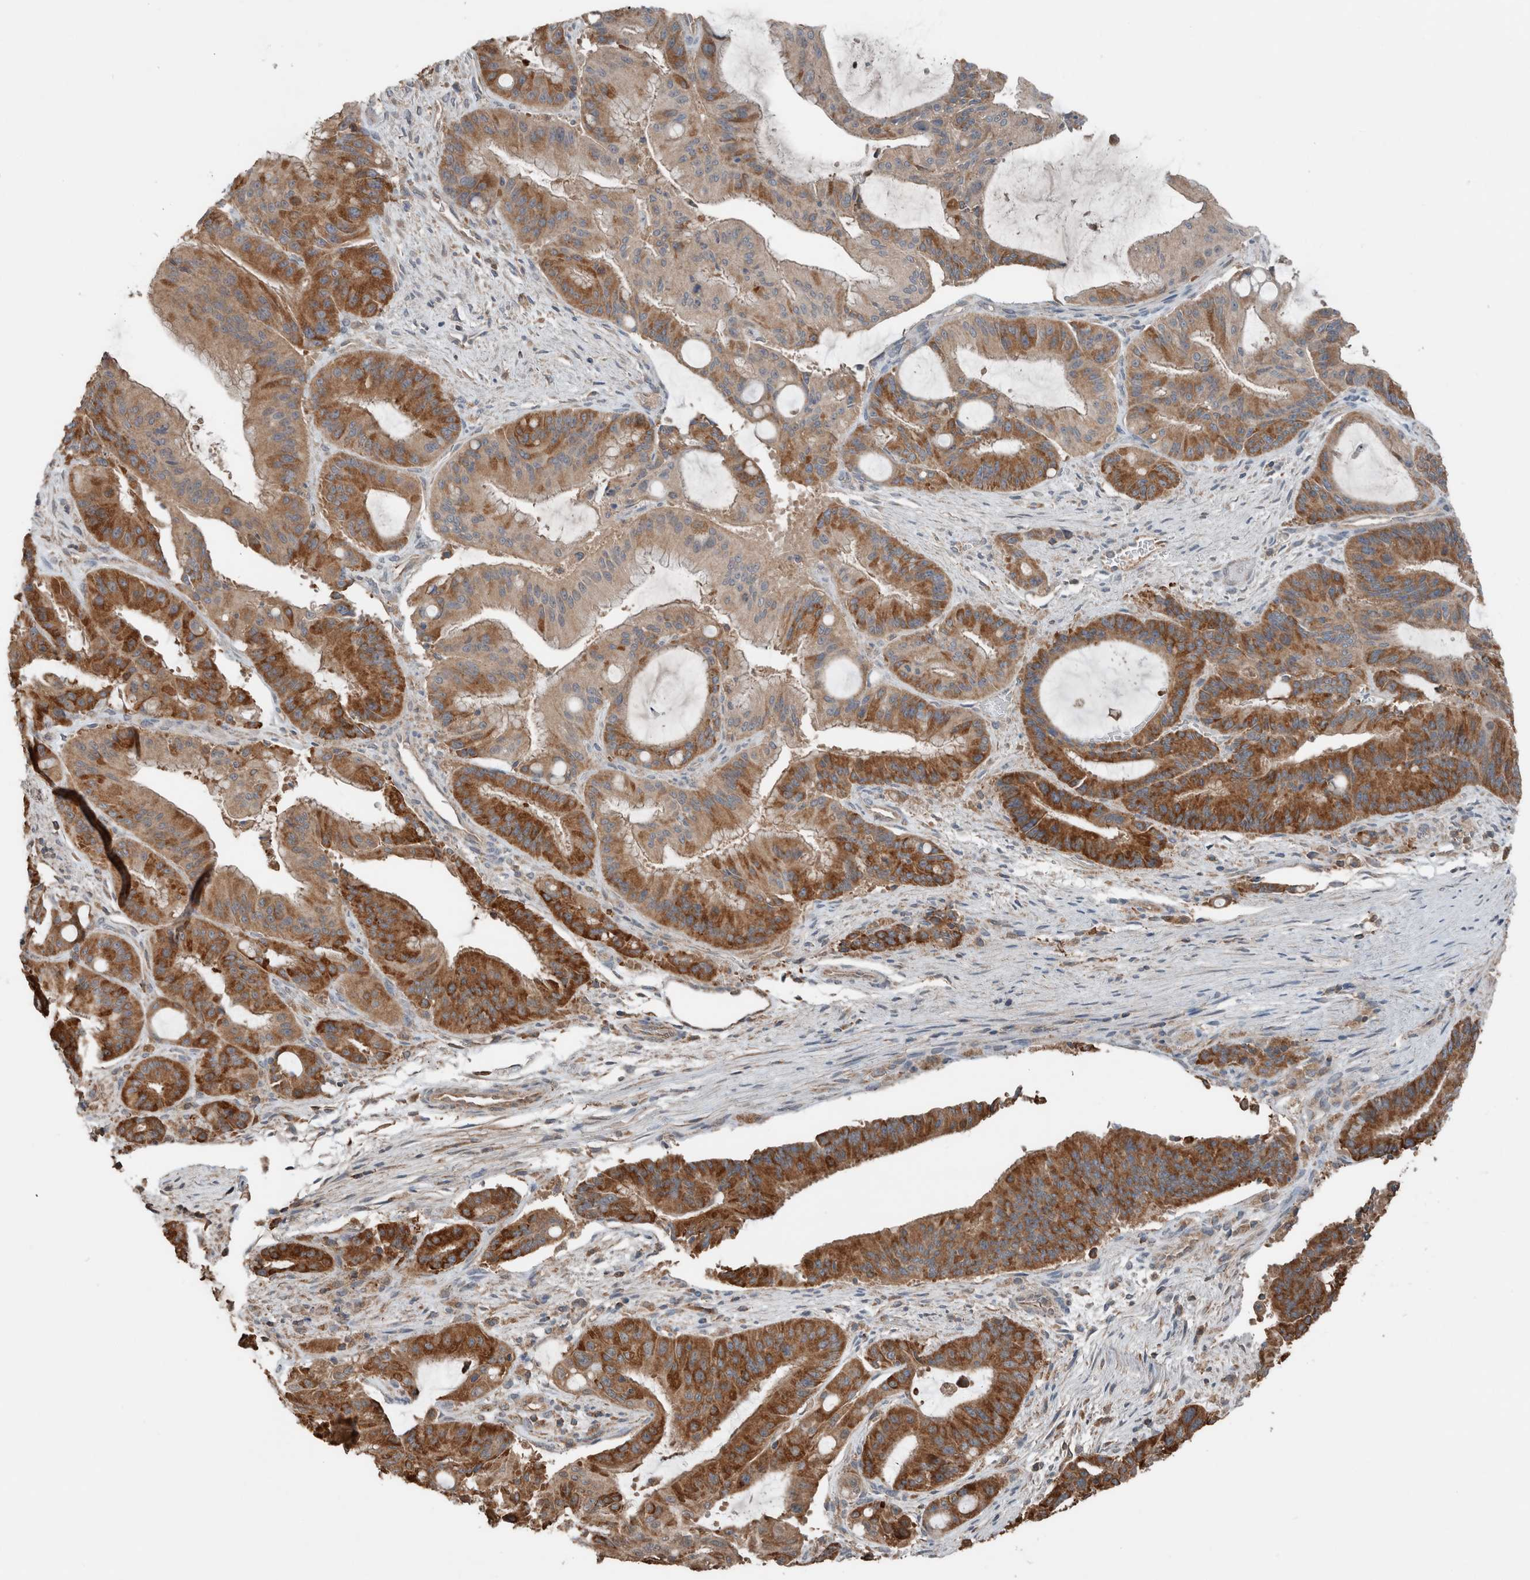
{"staining": {"intensity": "strong", "quantity": ">75%", "location": "cytoplasmic/membranous"}, "tissue": "liver cancer", "cell_type": "Tumor cells", "image_type": "cancer", "snomed": [{"axis": "morphology", "description": "Normal tissue, NOS"}, {"axis": "morphology", "description": "Cholangiocarcinoma"}, {"axis": "topography", "description": "Liver"}, {"axis": "topography", "description": "Peripheral nerve tissue"}], "caption": "This is an image of immunohistochemistry (IHC) staining of cholangiocarcinoma (liver), which shows strong positivity in the cytoplasmic/membranous of tumor cells.", "gene": "KLK14", "patient": {"sex": "female", "age": 73}}